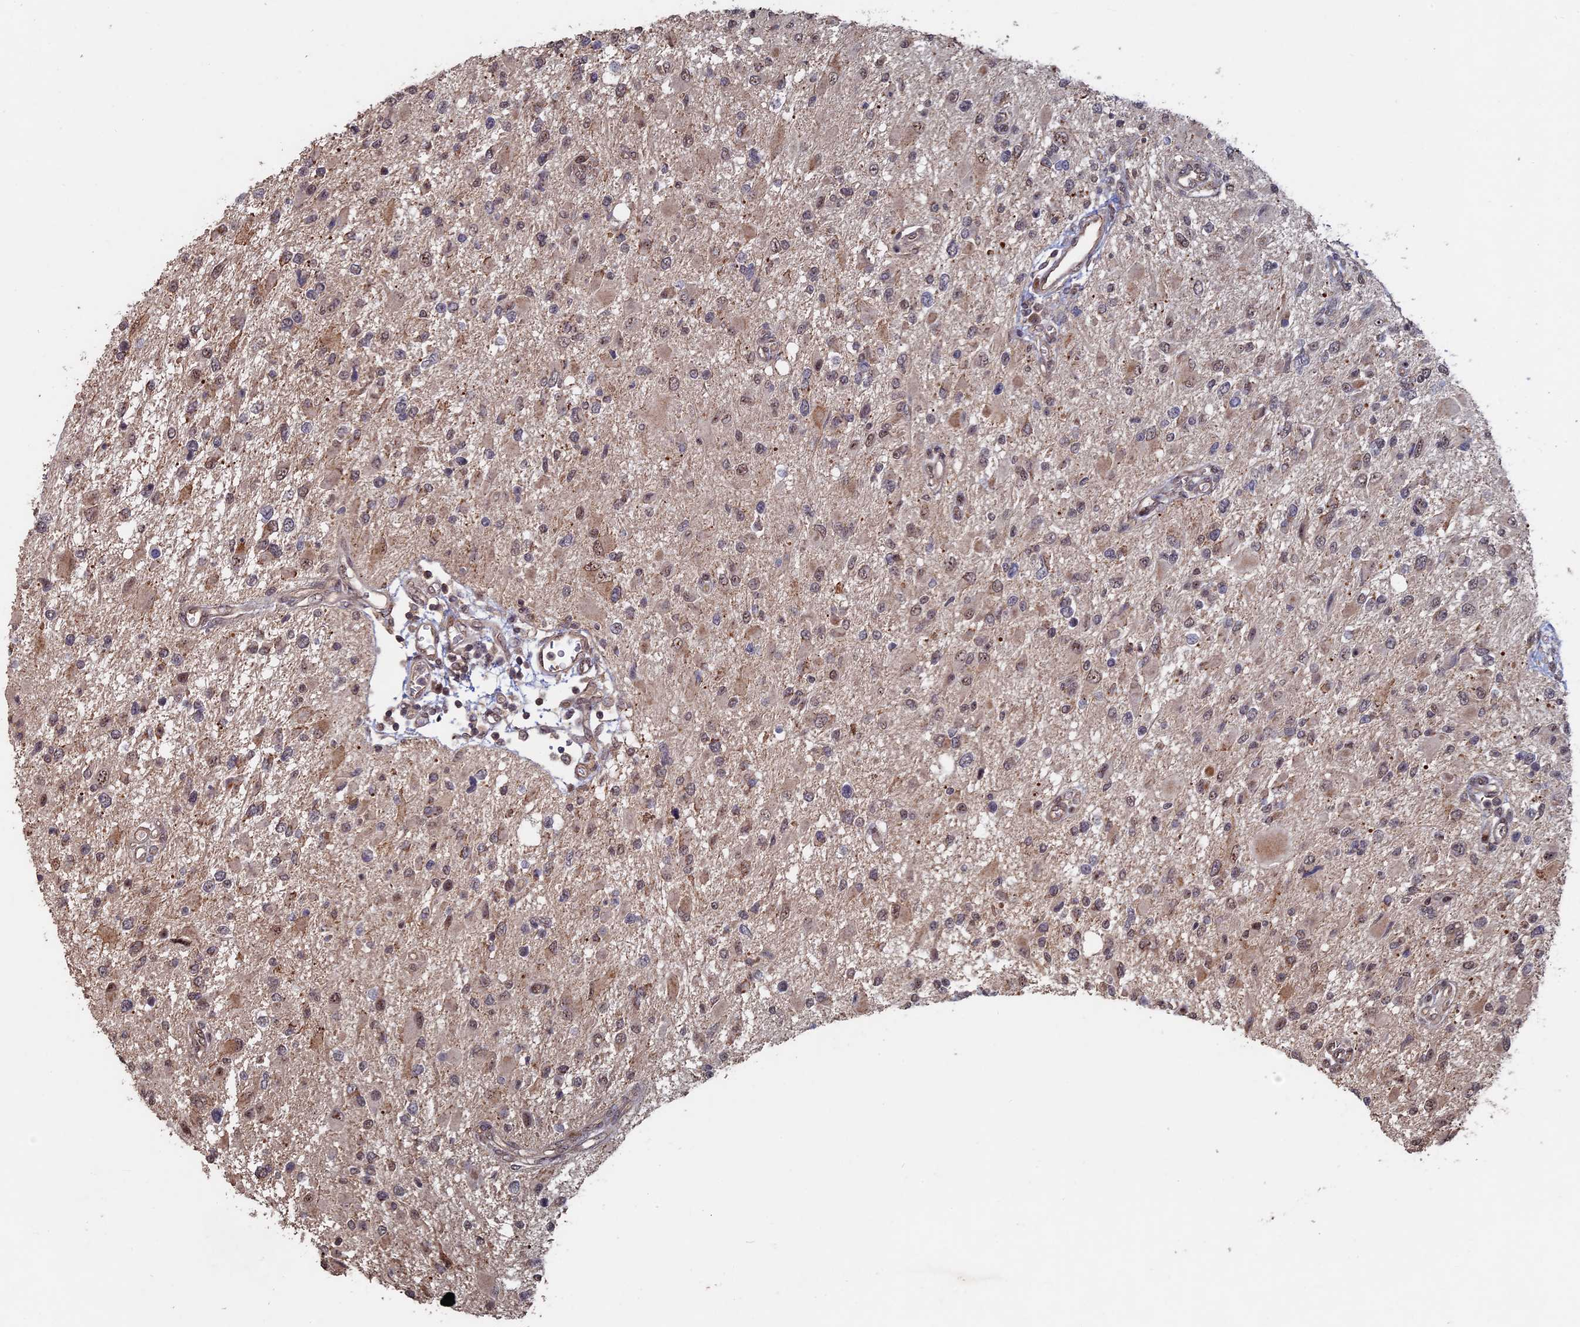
{"staining": {"intensity": "weak", "quantity": "25%-75%", "location": "nuclear"}, "tissue": "glioma", "cell_type": "Tumor cells", "image_type": "cancer", "snomed": [{"axis": "morphology", "description": "Glioma, malignant, High grade"}, {"axis": "topography", "description": "Brain"}], "caption": "Malignant glioma (high-grade) stained with a brown dye displays weak nuclear positive expression in approximately 25%-75% of tumor cells.", "gene": "KIAA1328", "patient": {"sex": "male", "age": 53}}